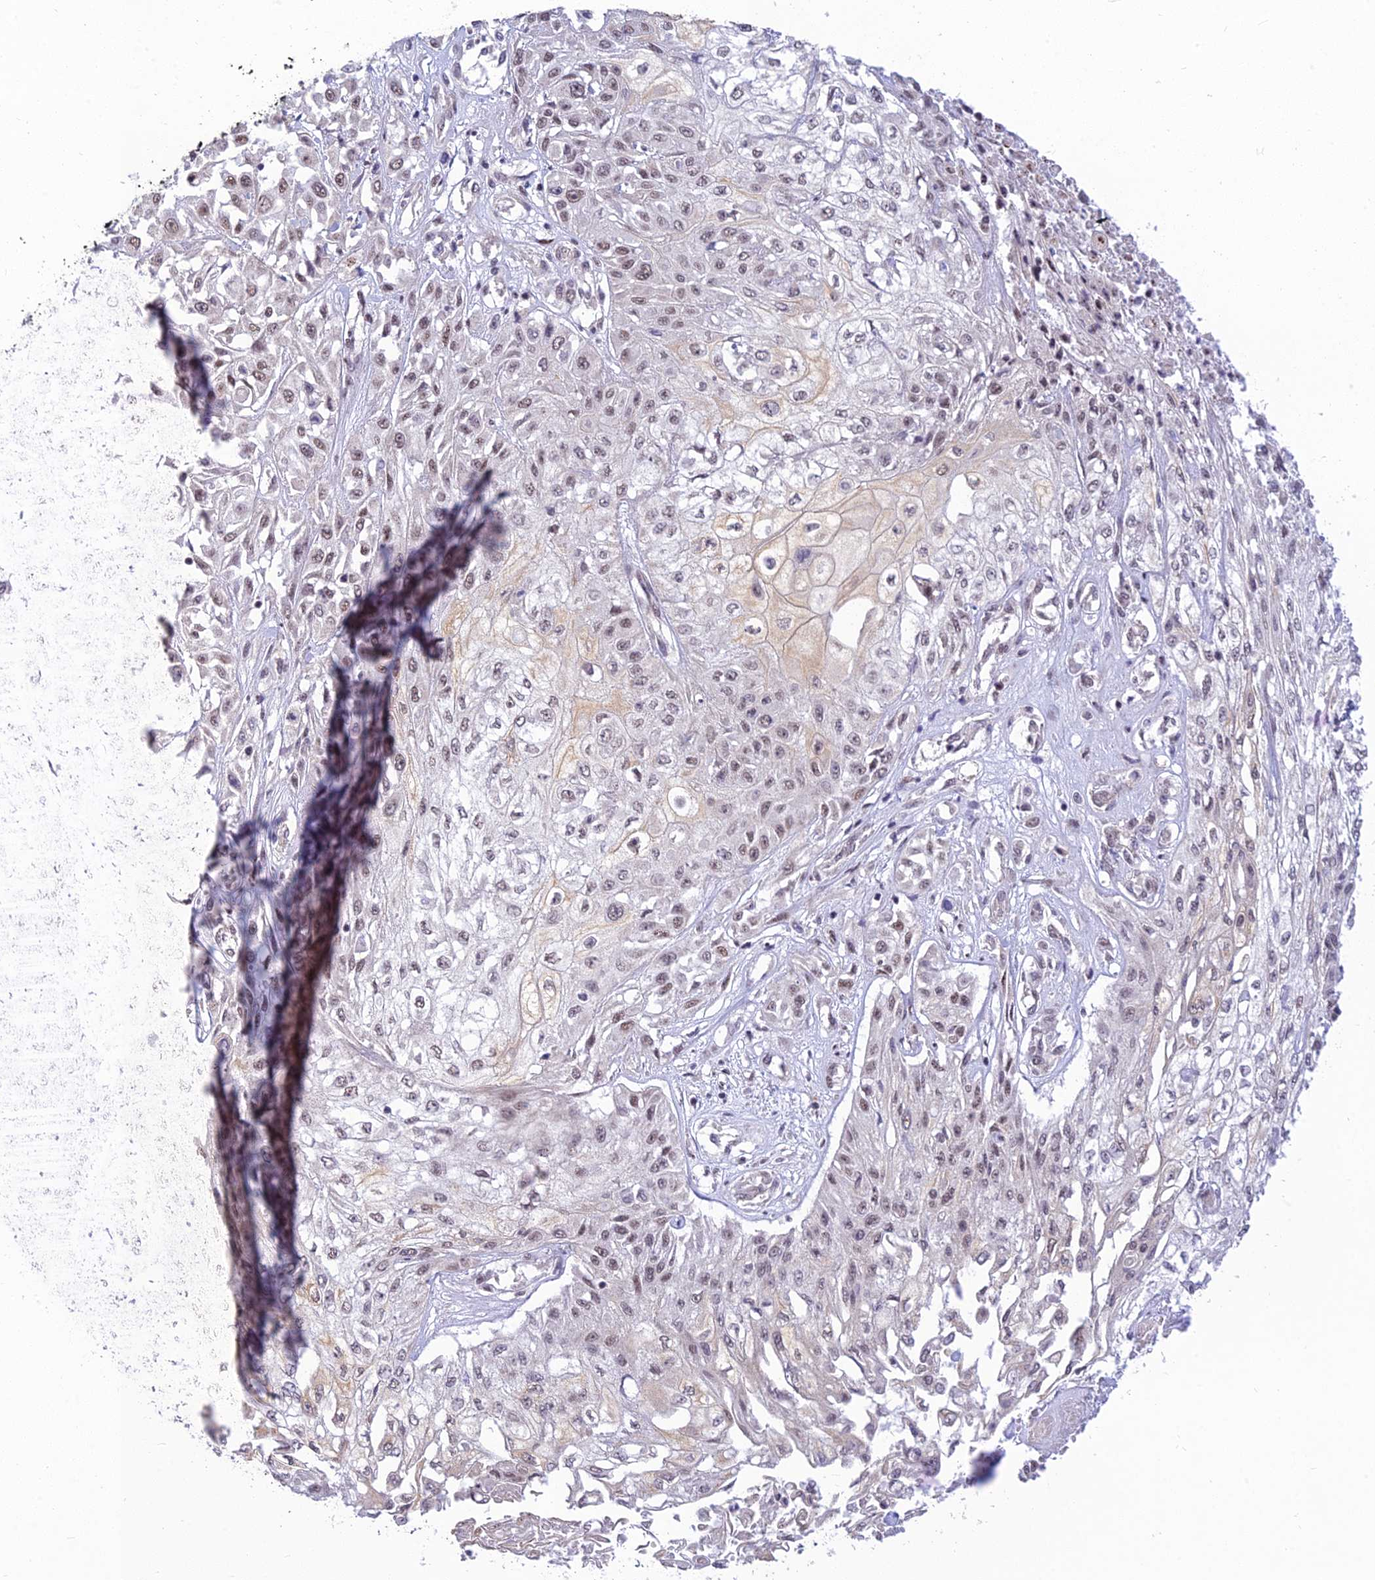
{"staining": {"intensity": "weak", "quantity": ">75%", "location": "nuclear"}, "tissue": "skin cancer", "cell_type": "Tumor cells", "image_type": "cancer", "snomed": [{"axis": "morphology", "description": "Squamous cell carcinoma, NOS"}, {"axis": "morphology", "description": "Squamous cell carcinoma, metastatic, NOS"}, {"axis": "topography", "description": "Skin"}, {"axis": "topography", "description": "Lymph node"}], "caption": "DAB (3,3'-diaminobenzidine) immunohistochemical staining of human skin squamous cell carcinoma reveals weak nuclear protein staining in approximately >75% of tumor cells.", "gene": "MICOS13", "patient": {"sex": "male", "age": 75}}